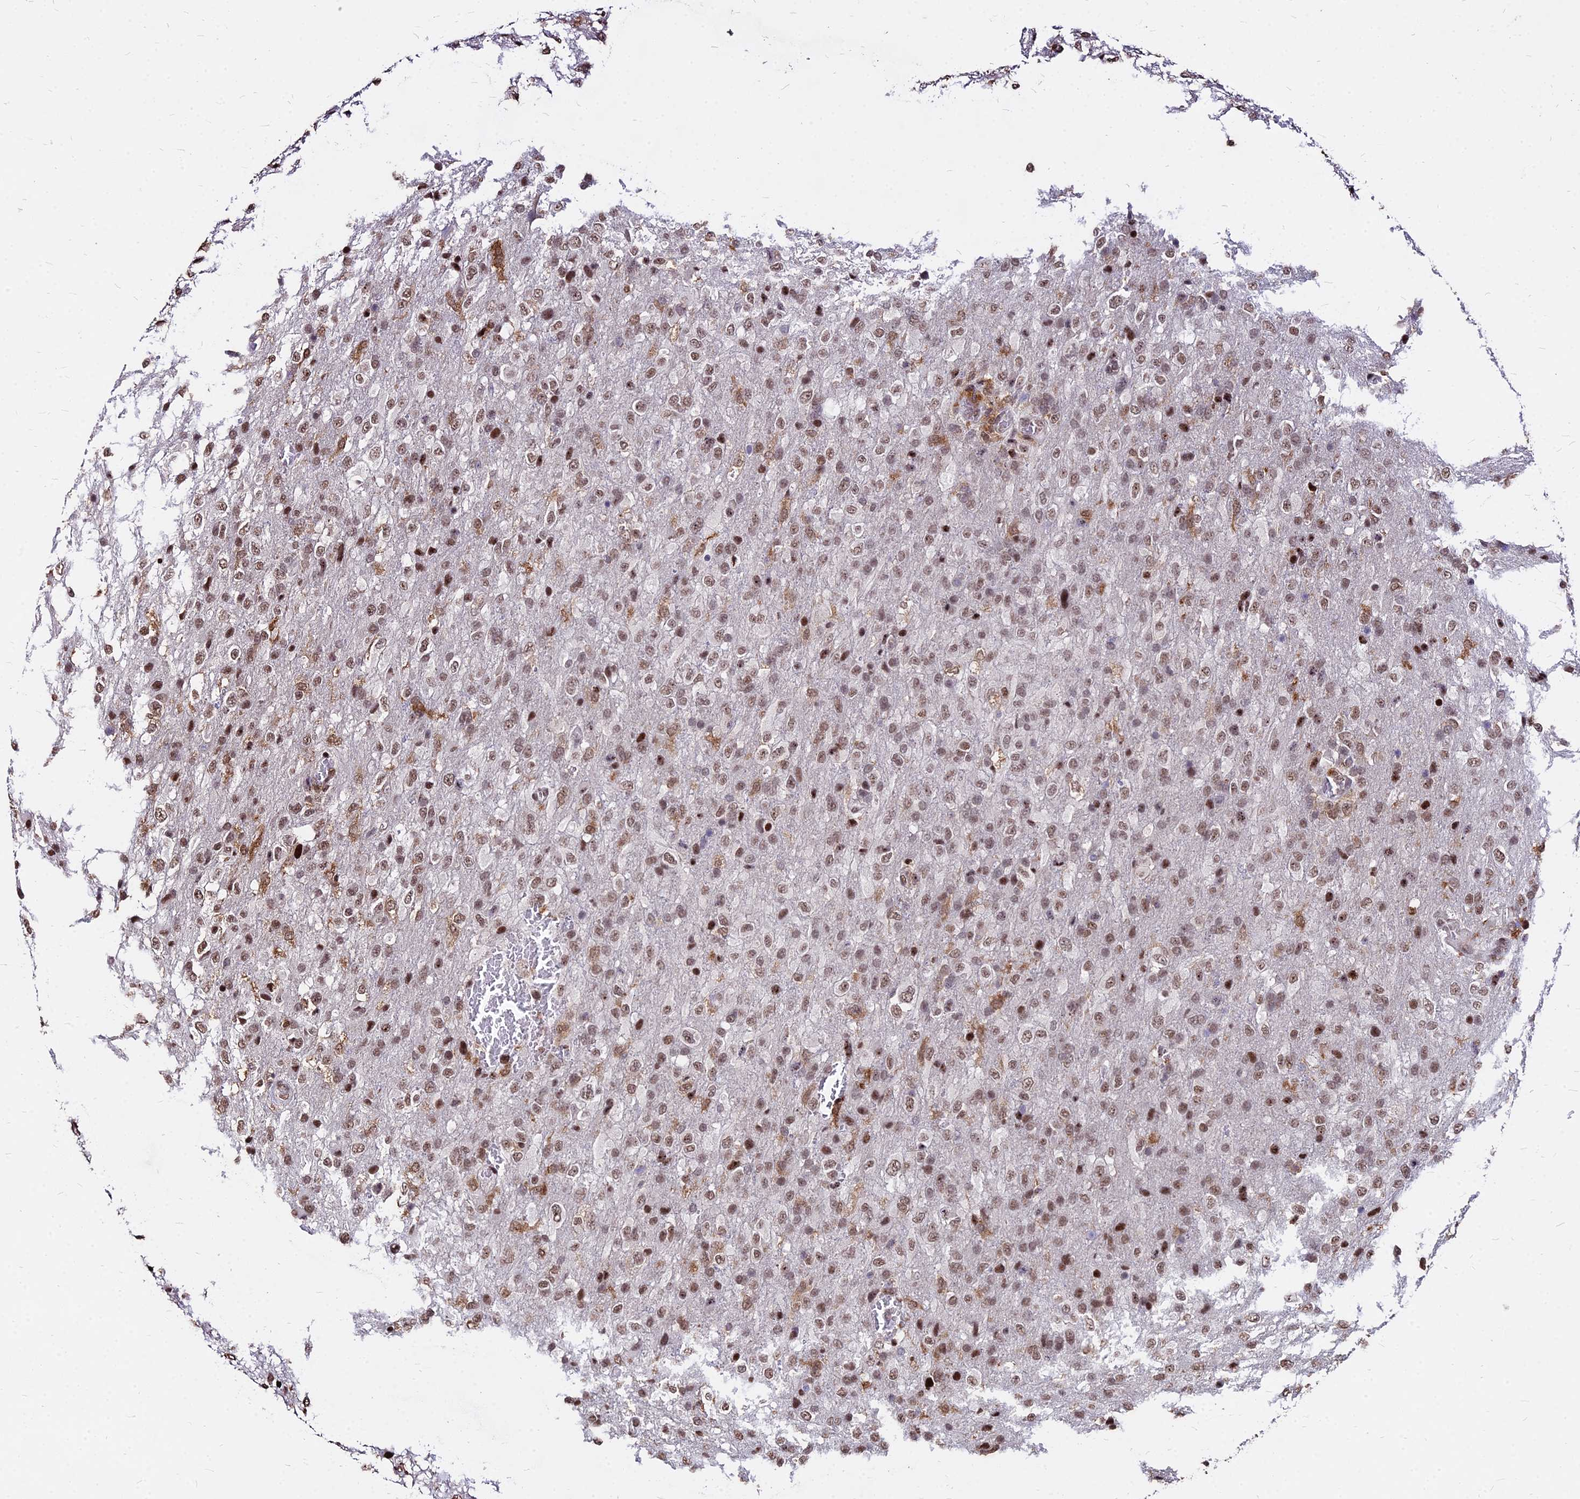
{"staining": {"intensity": "moderate", "quantity": ">75%", "location": "nuclear"}, "tissue": "glioma", "cell_type": "Tumor cells", "image_type": "cancer", "snomed": [{"axis": "morphology", "description": "Glioma, malignant, High grade"}, {"axis": "topography", "description": "Brain"}], "caption": "Glioma was stained to show a protein in brown. There is medium levels of moderate nuclear positivity in approximately >75% of tumor cells.", "gene": "ZBED4", "patient": {"sex": "female", "age": 74}}